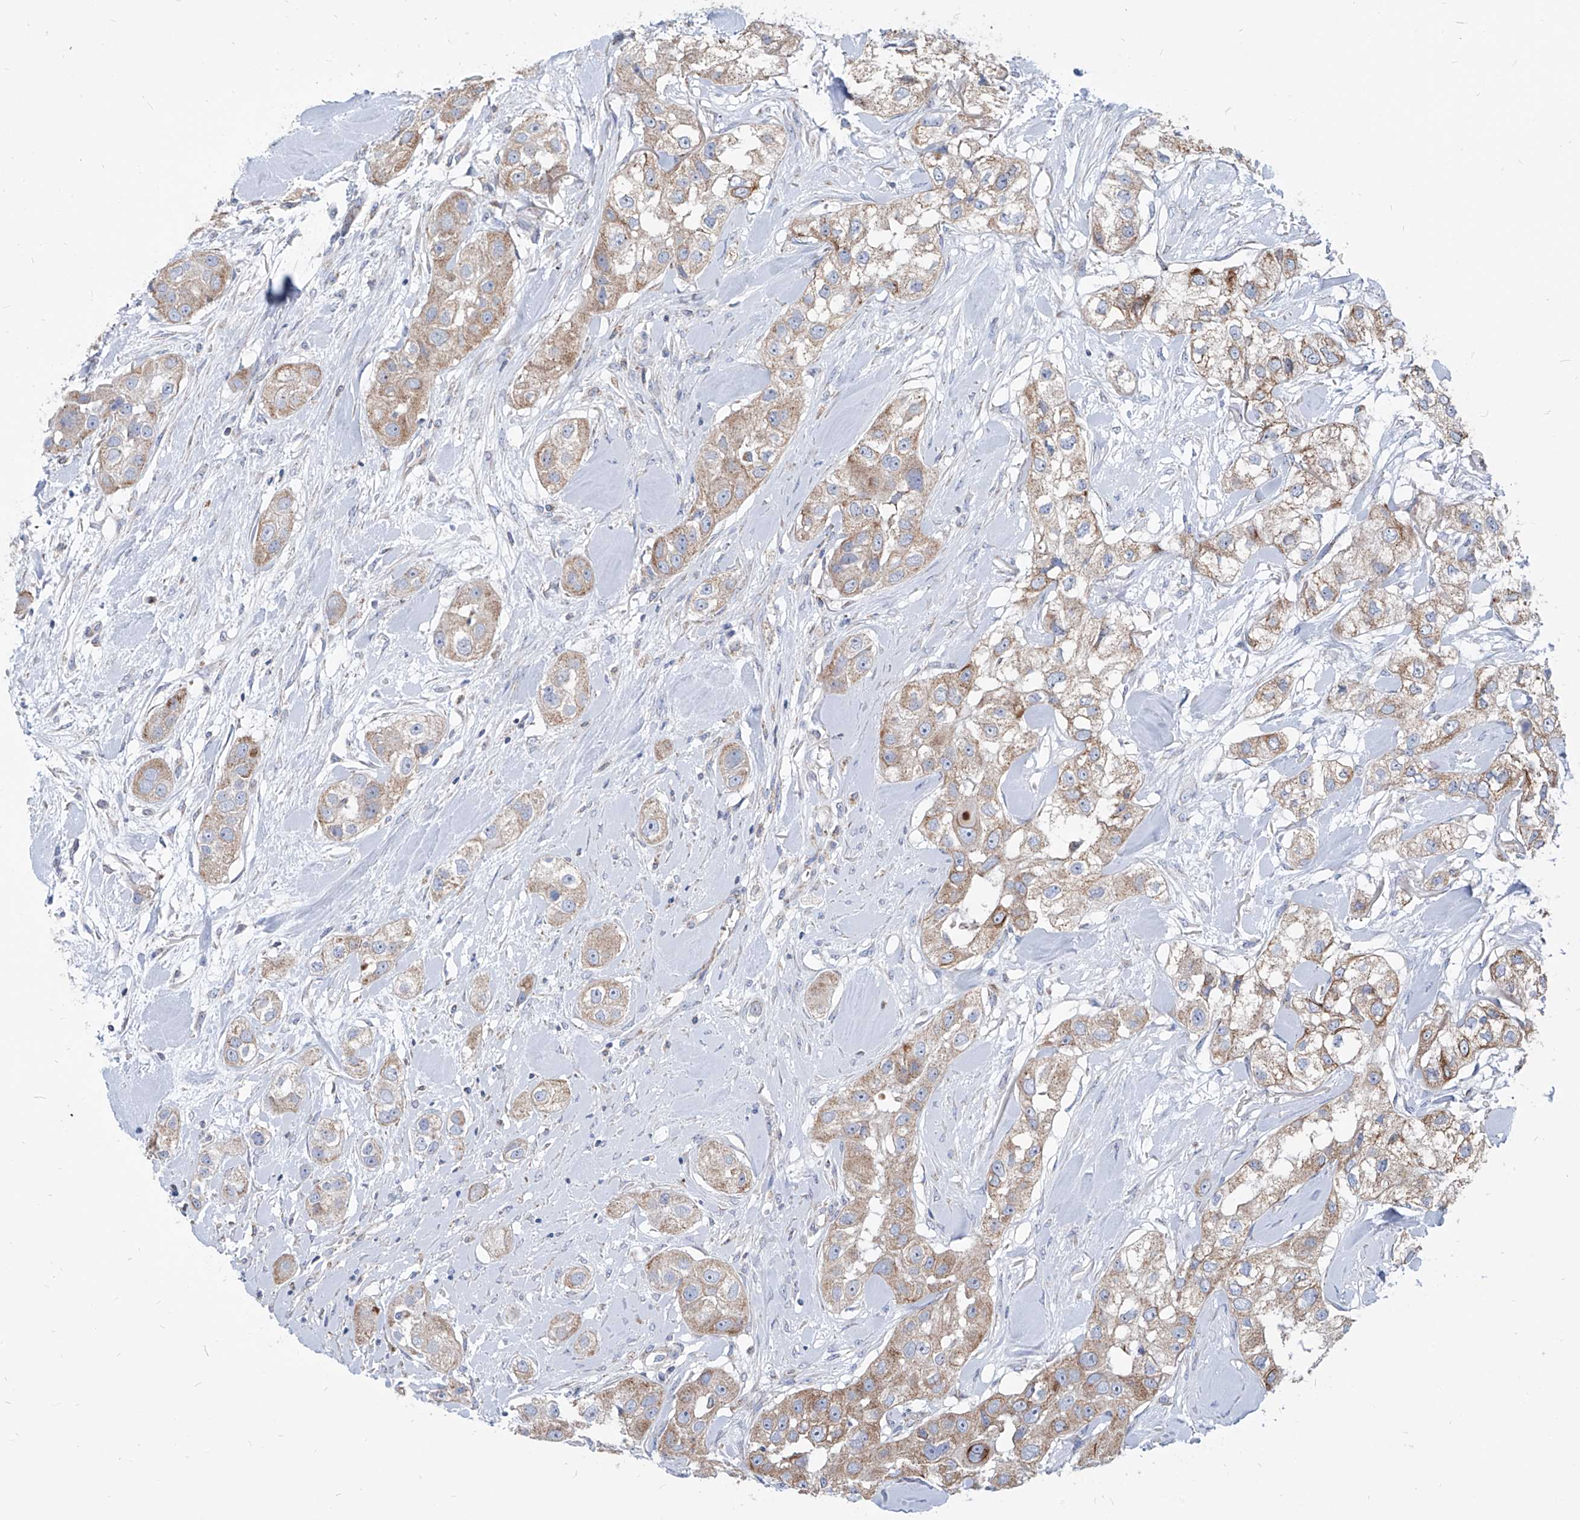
{"staining": {"intensity": "weak", "quantity": ">75%", "location": "cytoplasmic/membranous"}, "tissue": "head and neck cancer", "cell_type": "Tumor cells", "image_type": "cancer", "snomed": [{"axis": "morphology", "description": "Normal tissue, NOS"}, {"axis": "morphology", "description": "Squamous cell carcinoma, NOS"}, {"axis": "topography", "description": "Skeletal muscle"}, {"axis": "topography", "description": "Head-Neck"}], "caption": "This is a photomicrograph of immunohistochemistry staining of head and neck cancer, which shows weak expression in the cytoplasmic/membranous of tumor cells.", "gene": "AGPS", "patient": {"sex": "male", "age": 51}}